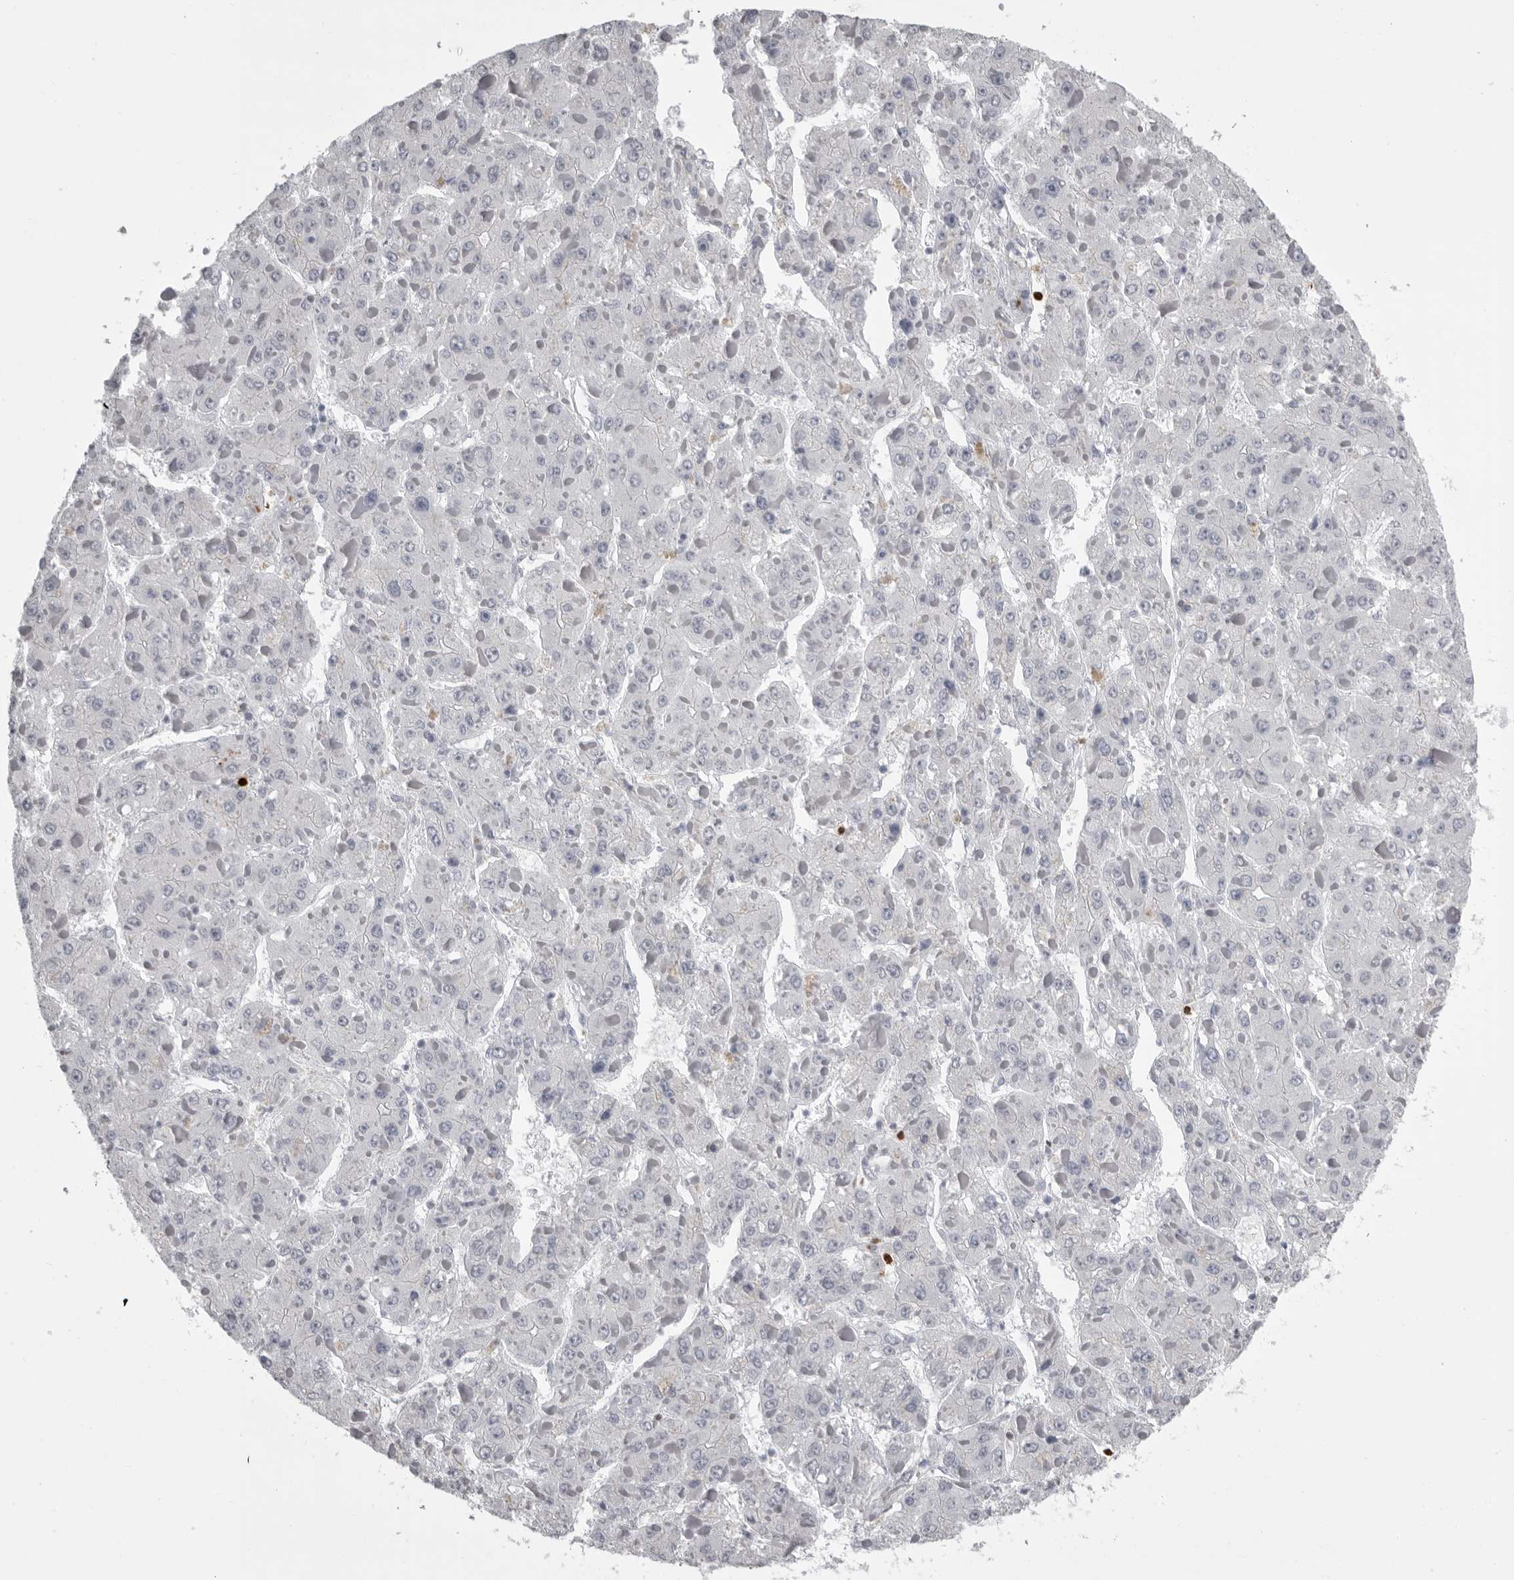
{"staining": {"intensity": "negative", "quantity": "none", "location": "none"}, "tissue": "liver cancer", "cell_type": "Tumor cells", "image_type": "cancer", "snomed": [{"axis": "morphology", "description": "Carcinoma, Hepatocellular, NOS"}, {"axis": "topography", "description": "Liver"}], "caption": "This is a histopathology image of immunohistochemistry staining of hepatocellular carcinoma (liver), which shows no staining in tumor cells.", "gene": "GNLY", "patient": {"sex": "female", "age": 73}}